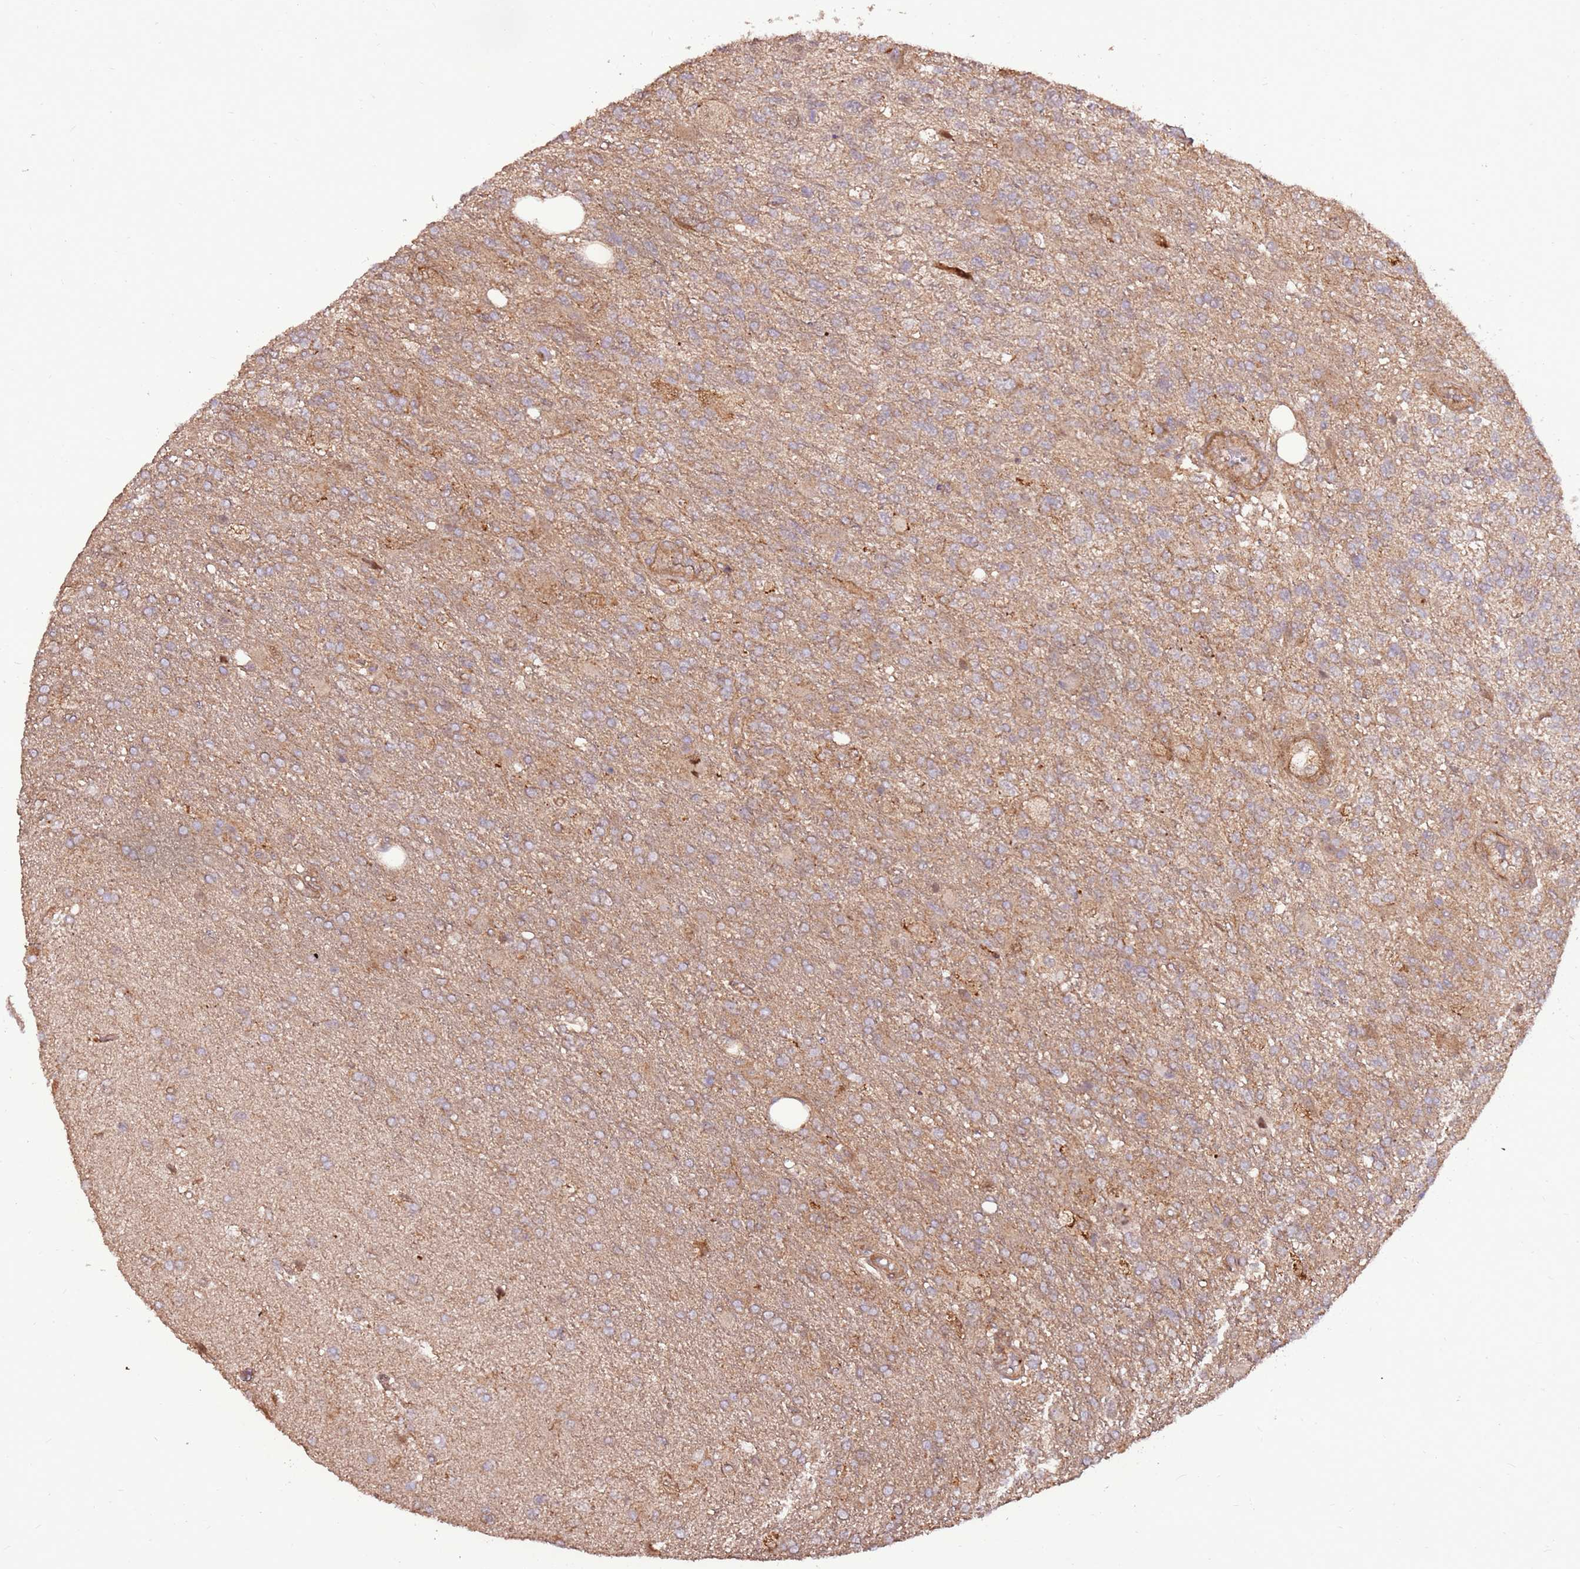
{"staining": {"intensity": "weak", "quantity": ">75%", "location": "cytoplasmic/membranous"}, "tissue": "glioma", "cell_type": "Tumor cells", "image_type": "cancer", "snomed": [{"axis": "morphology", "description": "Glioma, malignant, High grade"}, {"axis": "topography", "description": "Brain"}], "caption": "Immunohistochemistry image of neoplastic tissue: human glioma stained using immunohistochemistry reveals low levels of weak protein expression localized specifically in the cytoplasmic/membranous of tumor cells, appearing as a cytoplasmic/membranous brown color.", "gene": "CCDC112", "patient": {"sex": "male", "age": 56}}